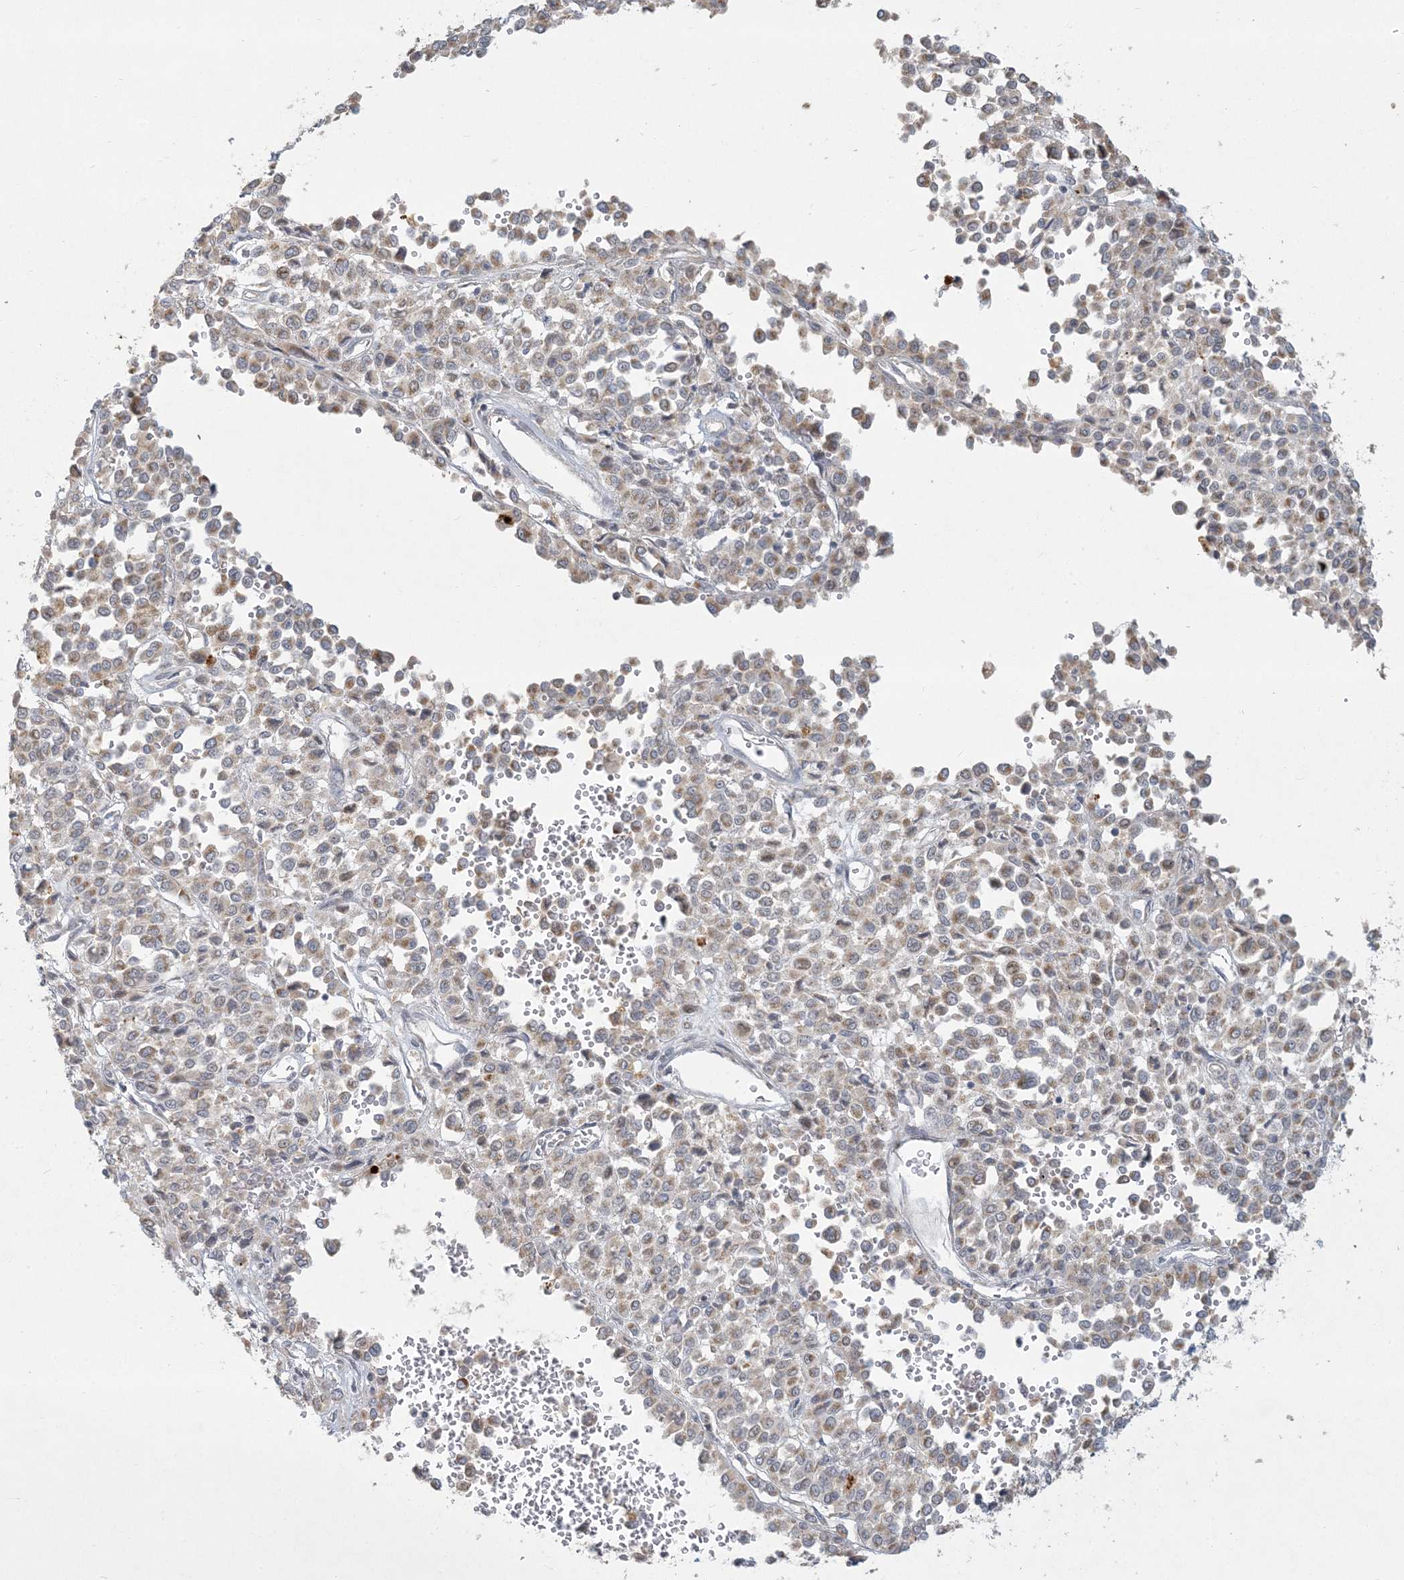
{"staining": {"intensity": "weak", "quantity": "25%-75%", "location": "cytoplasmic/membranous"}, "tissue": "melanoma", "cell_type": "Tumor cells", "image_type": "cancer", "snomed": [{"axis": "morphology", "description": "Malignant melanoma, Metastatic site"}, {"axis": "topography", "description": "Pancreas"}], "caption": "The photomicrograph exhibits staining of malignant melanoma (metastatic site), revealing weak cytoplasmic/membranous protein staining (brown color) within tumor cells.", "gene": "MCAT", "patient": {"sex": "female", "age": 30}}